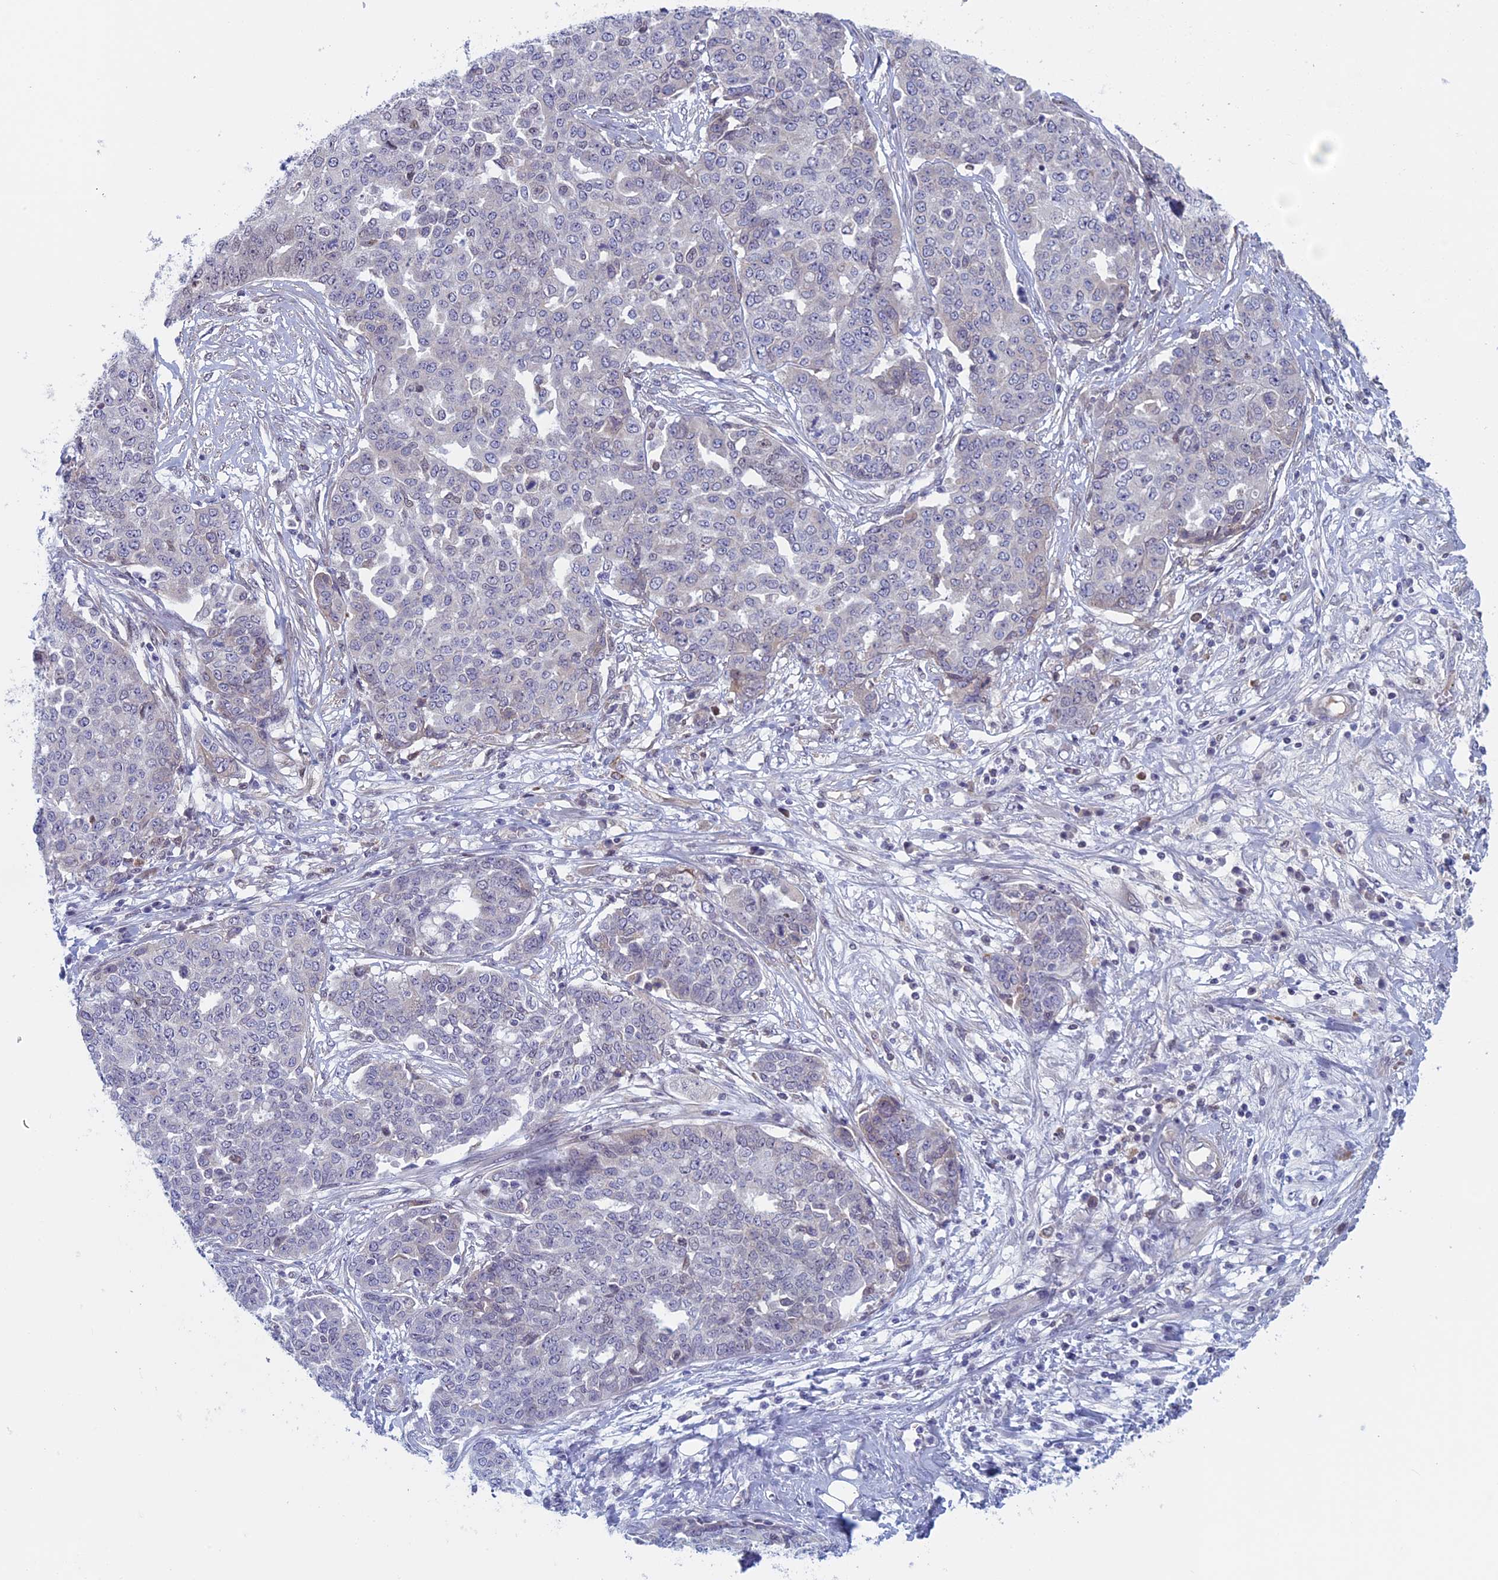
{"staining": {"intensity": "negative", "quantity": "none", "location": "none"}, "tissue": "ovarian cancer", "cell_type": "Tumor cells", "image_type": "cancer", "snomed": [{"axis": "morphology", "description": "Cystadenocarcinoma, serous, NOS"}, {"axis": "topography", "description": "Soft tissue"}, {"axis": "topography", "description": "Ovary"}], "caption": "This is a micrograph of immunohistochemistry staining of ovarian cancer, which shows no positivity in tumor cells. (Immunohistochemistry, brightfield microscopy, high magnification).", "gene": "FADS1", "patient": {"sex": "female", "age": 57}}